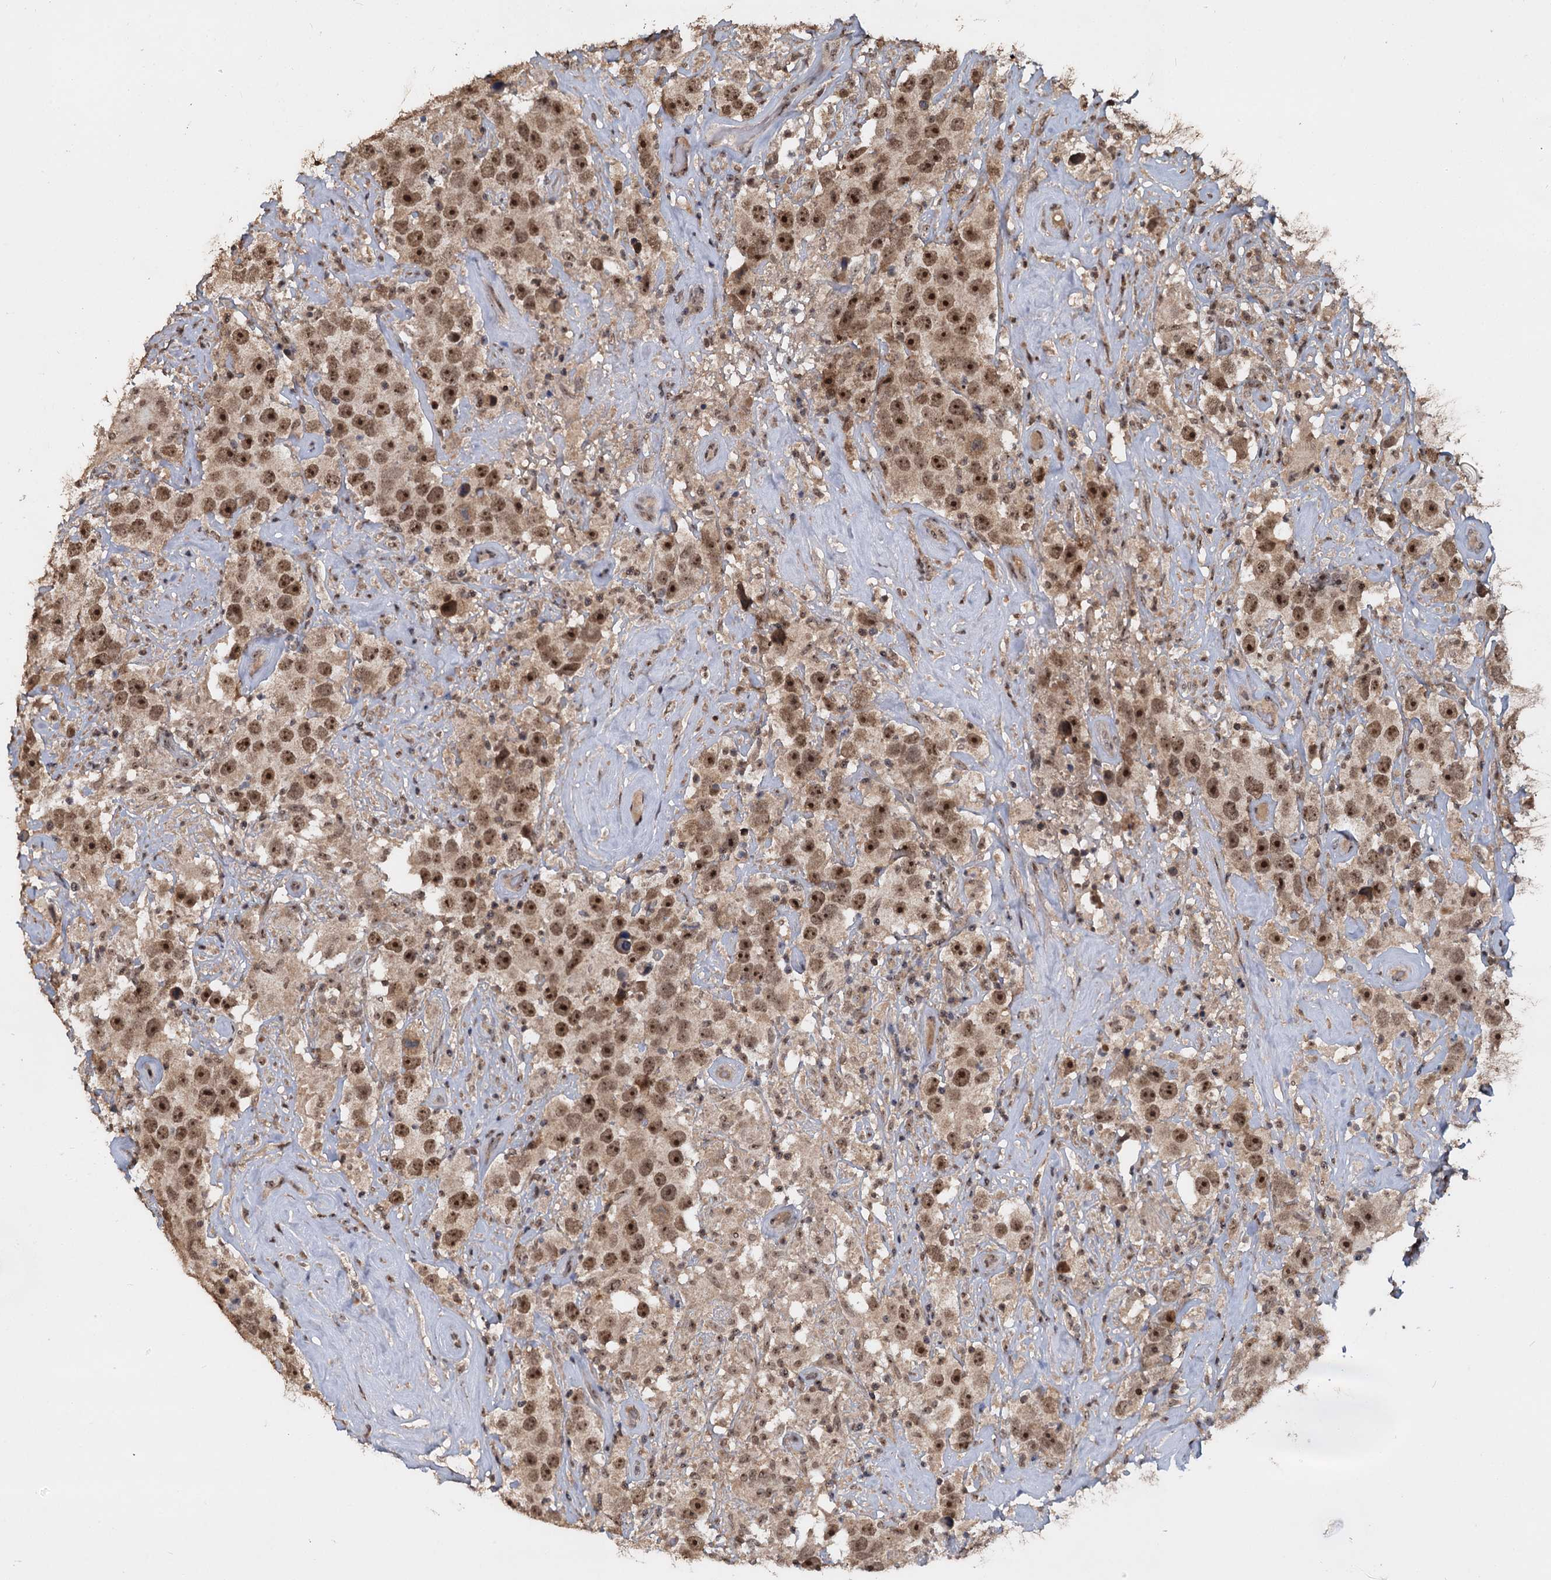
{"staining": {"intensity": "strong", "quantity": ">75%", "location": "nuclear"}, "tissue": "testis cancer", "cell_type": "Tumor cells", "image_type": "cancer", "snomed": [{"axis": "morphology", "description": "Seminoma, NOS"}, {"axis": "topography", "description": "Testis"}], "caption": "A brown stain shows strong nuclear expression of a protein in human seminoma (testis) tumor cells. The protein is shown in brown color, while the nuclei are stained blue.", "gene": "FAM216B", "patient": {"sex": "male", "age": 49}}